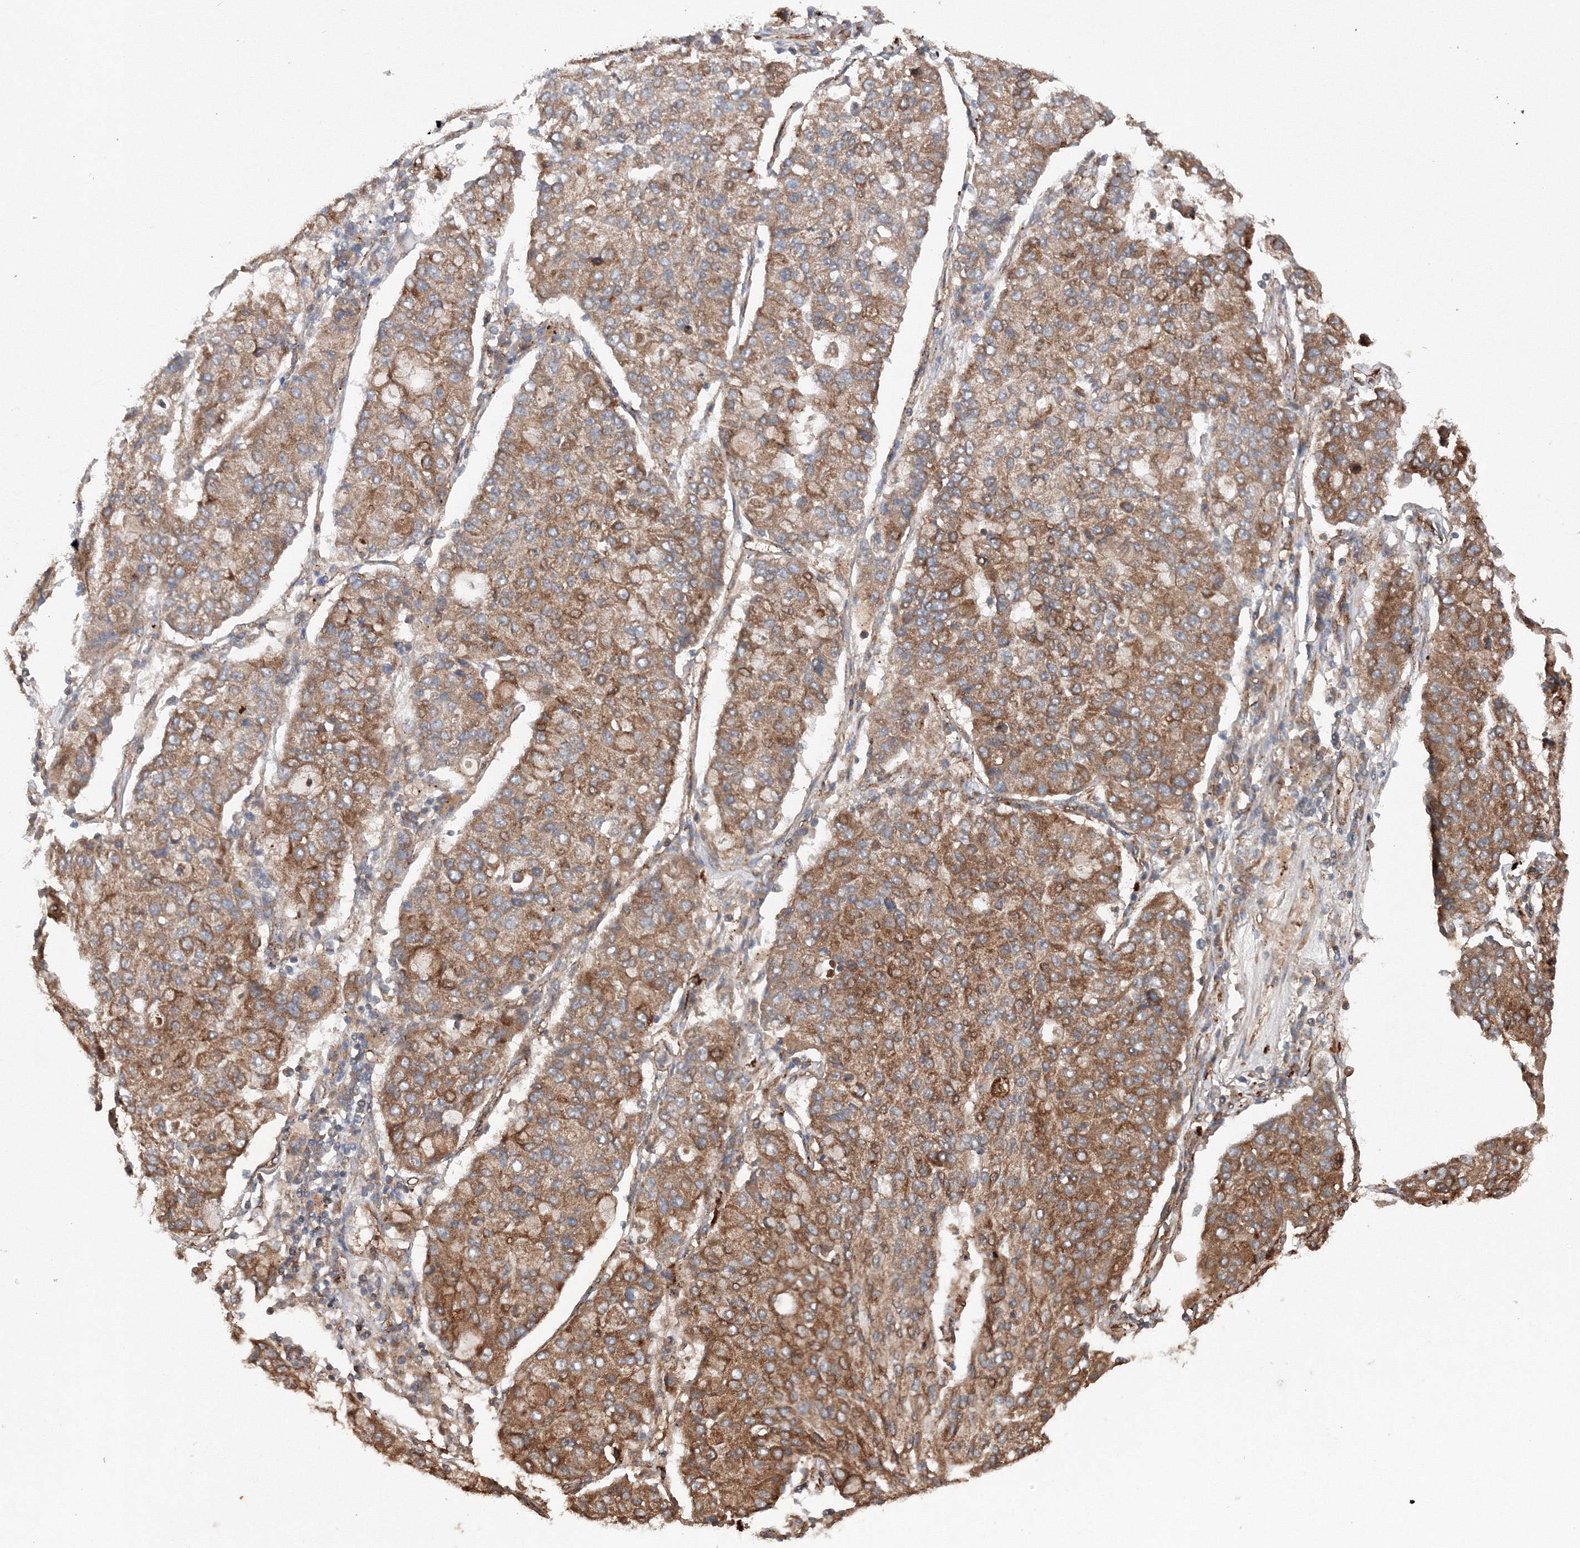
{"staining": {"intensity": "moderate", "quantity": ">75%", "location": "cytoplasmic/membranous"}, "tissue": "lung cancer", "cell_type": "Tumor cells", "image_type": "cancer", "snomed": [{"axis": "morphology", "description": "Squamous cell carcinoma, NOS"}, {"axis": "topography", "description": "Lung"}], "caption": "An image showing moderate cytoplasmic/membranous staining in about >75% of tumor cells in lung cancer, as visualized by brown immunohistochemical staining.", "gene": "DCTD", "patient": {"sex": "male", "age": 74}}